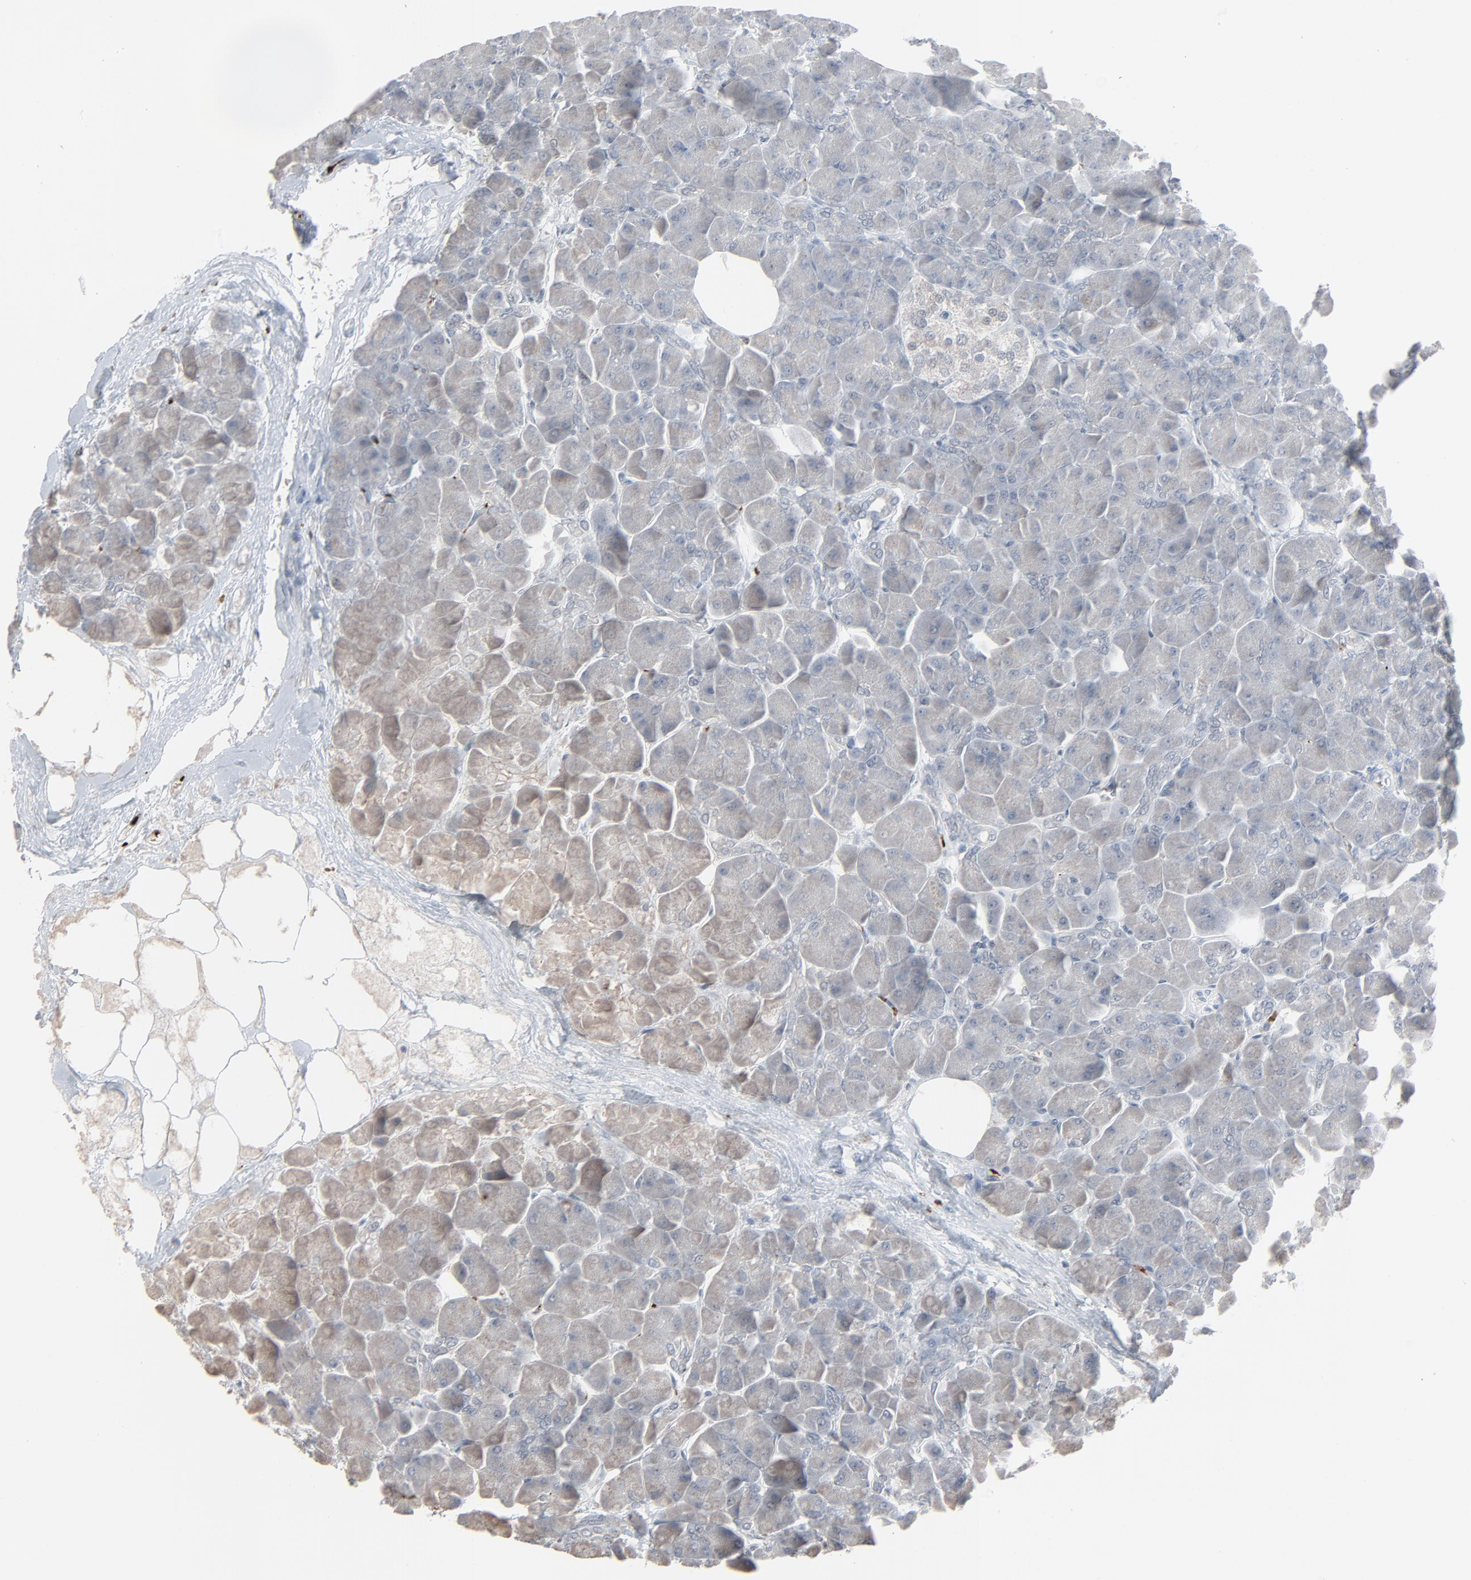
{"staining": {"intensity": "negative", "quantity": "none", "location": "none"}, "tissue": "pancreas", "cell_type": "Exocrine glandular cells", "image_type": "normal", "snomed": [{"axis": "morphology", "description": "Normal tissue, NOS"}, {"axis": "topography", "description": "Pancreas"}], "caption": "IHC photomicrograph of normal pancreas: human pancreas stained with DAB (3,3'-diaminobenzidine) demonstrates no significant protein expression in exocrine glandular cells.", "gene": "SAGE1", "patient": {"sex": "male", "age": 66}}